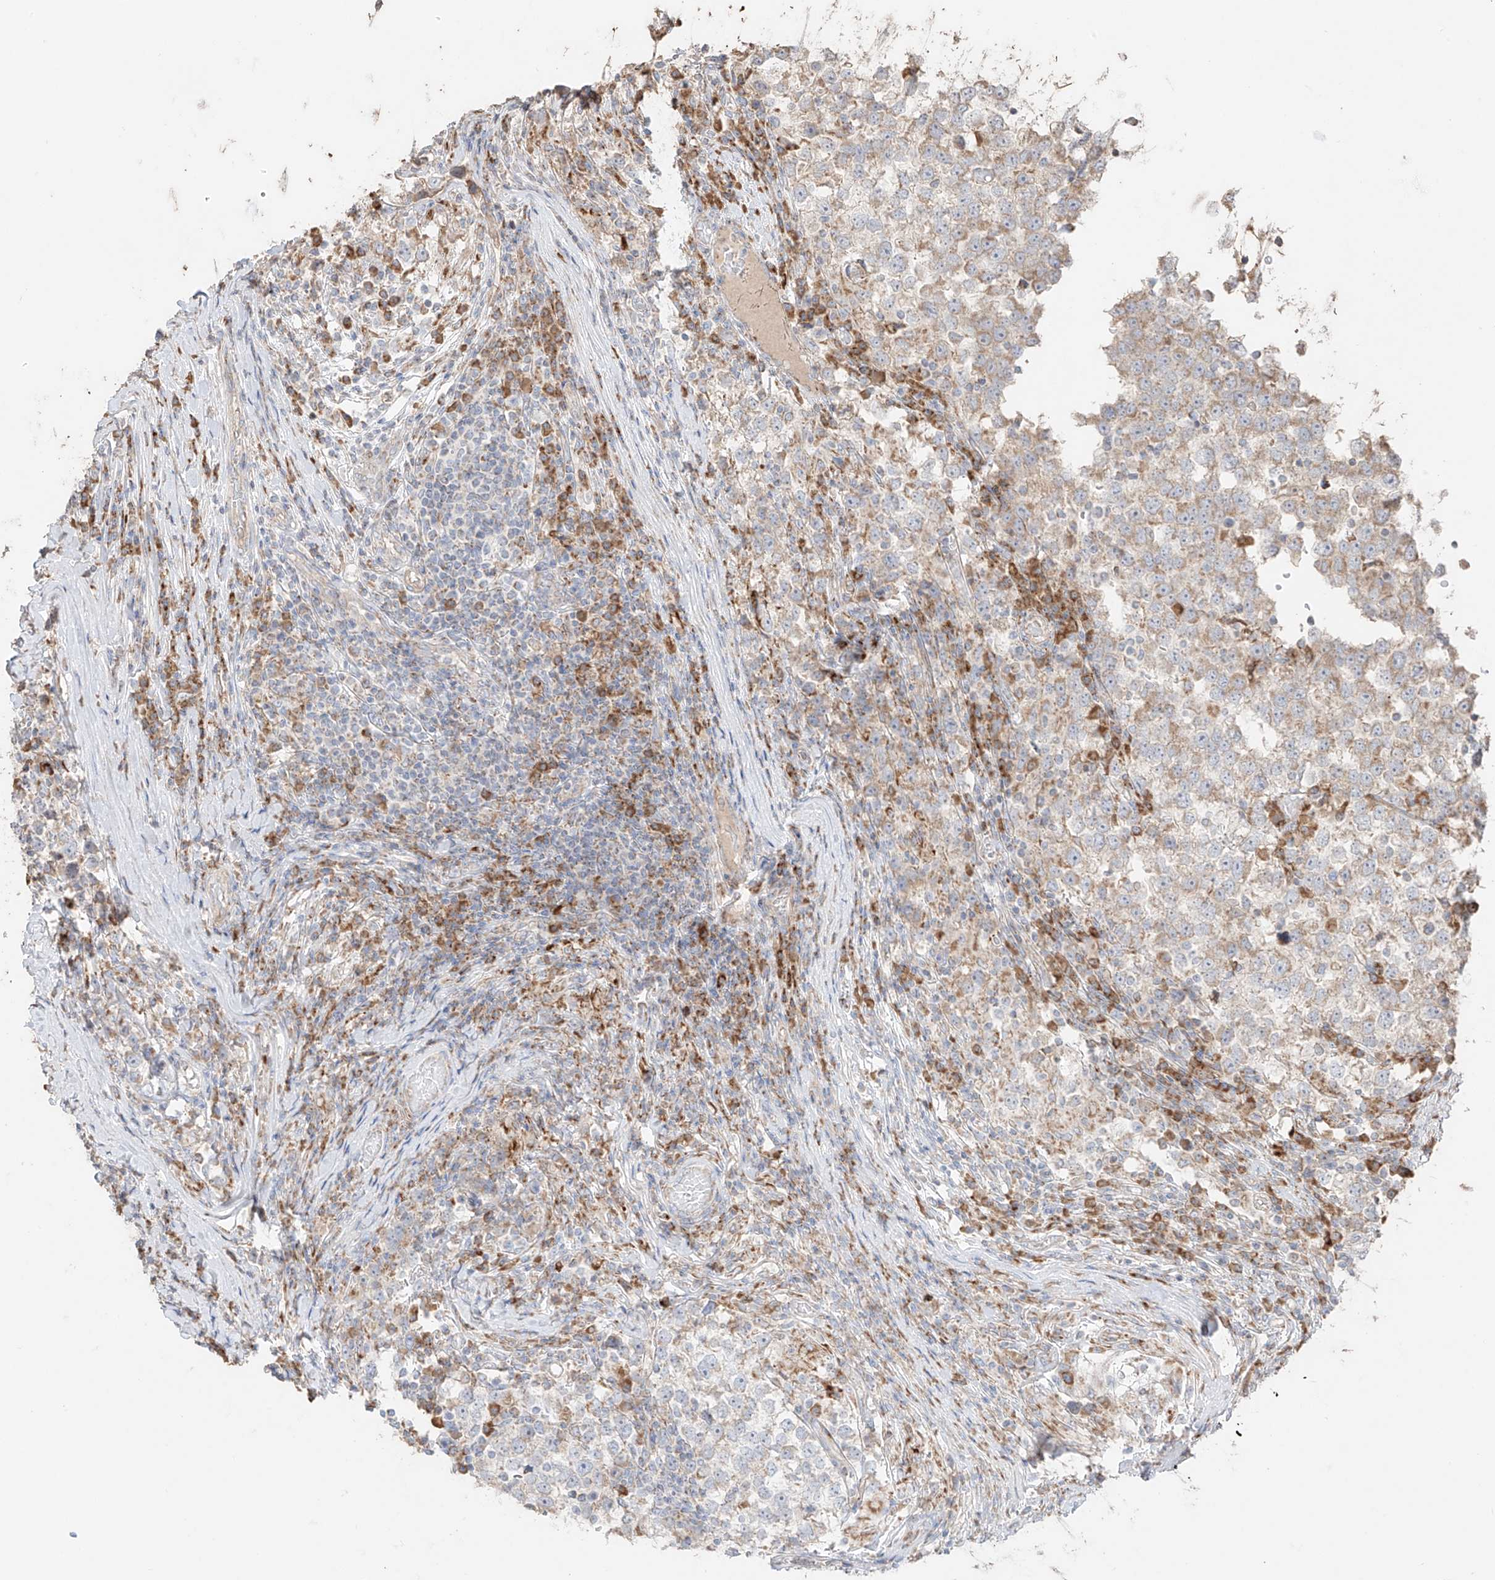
{"staining": {"intensity": "weak", "quantity": "<25%", "location": "cytoplasmic/membranous"}, "tissue": "testis cancer", "cell_type": "Tumor cells", "image_type": "cancer", "snomed": [{"axis": "morphology", "description": "Seminoma, NOS"}, {"axis": "topography", "description": "Testis"}], "caption": "There is no significant positivity in tumor cells of seminoma (testis).", "gene": "COLGALT2", "patient": {"sex": "male", "age": 65}}